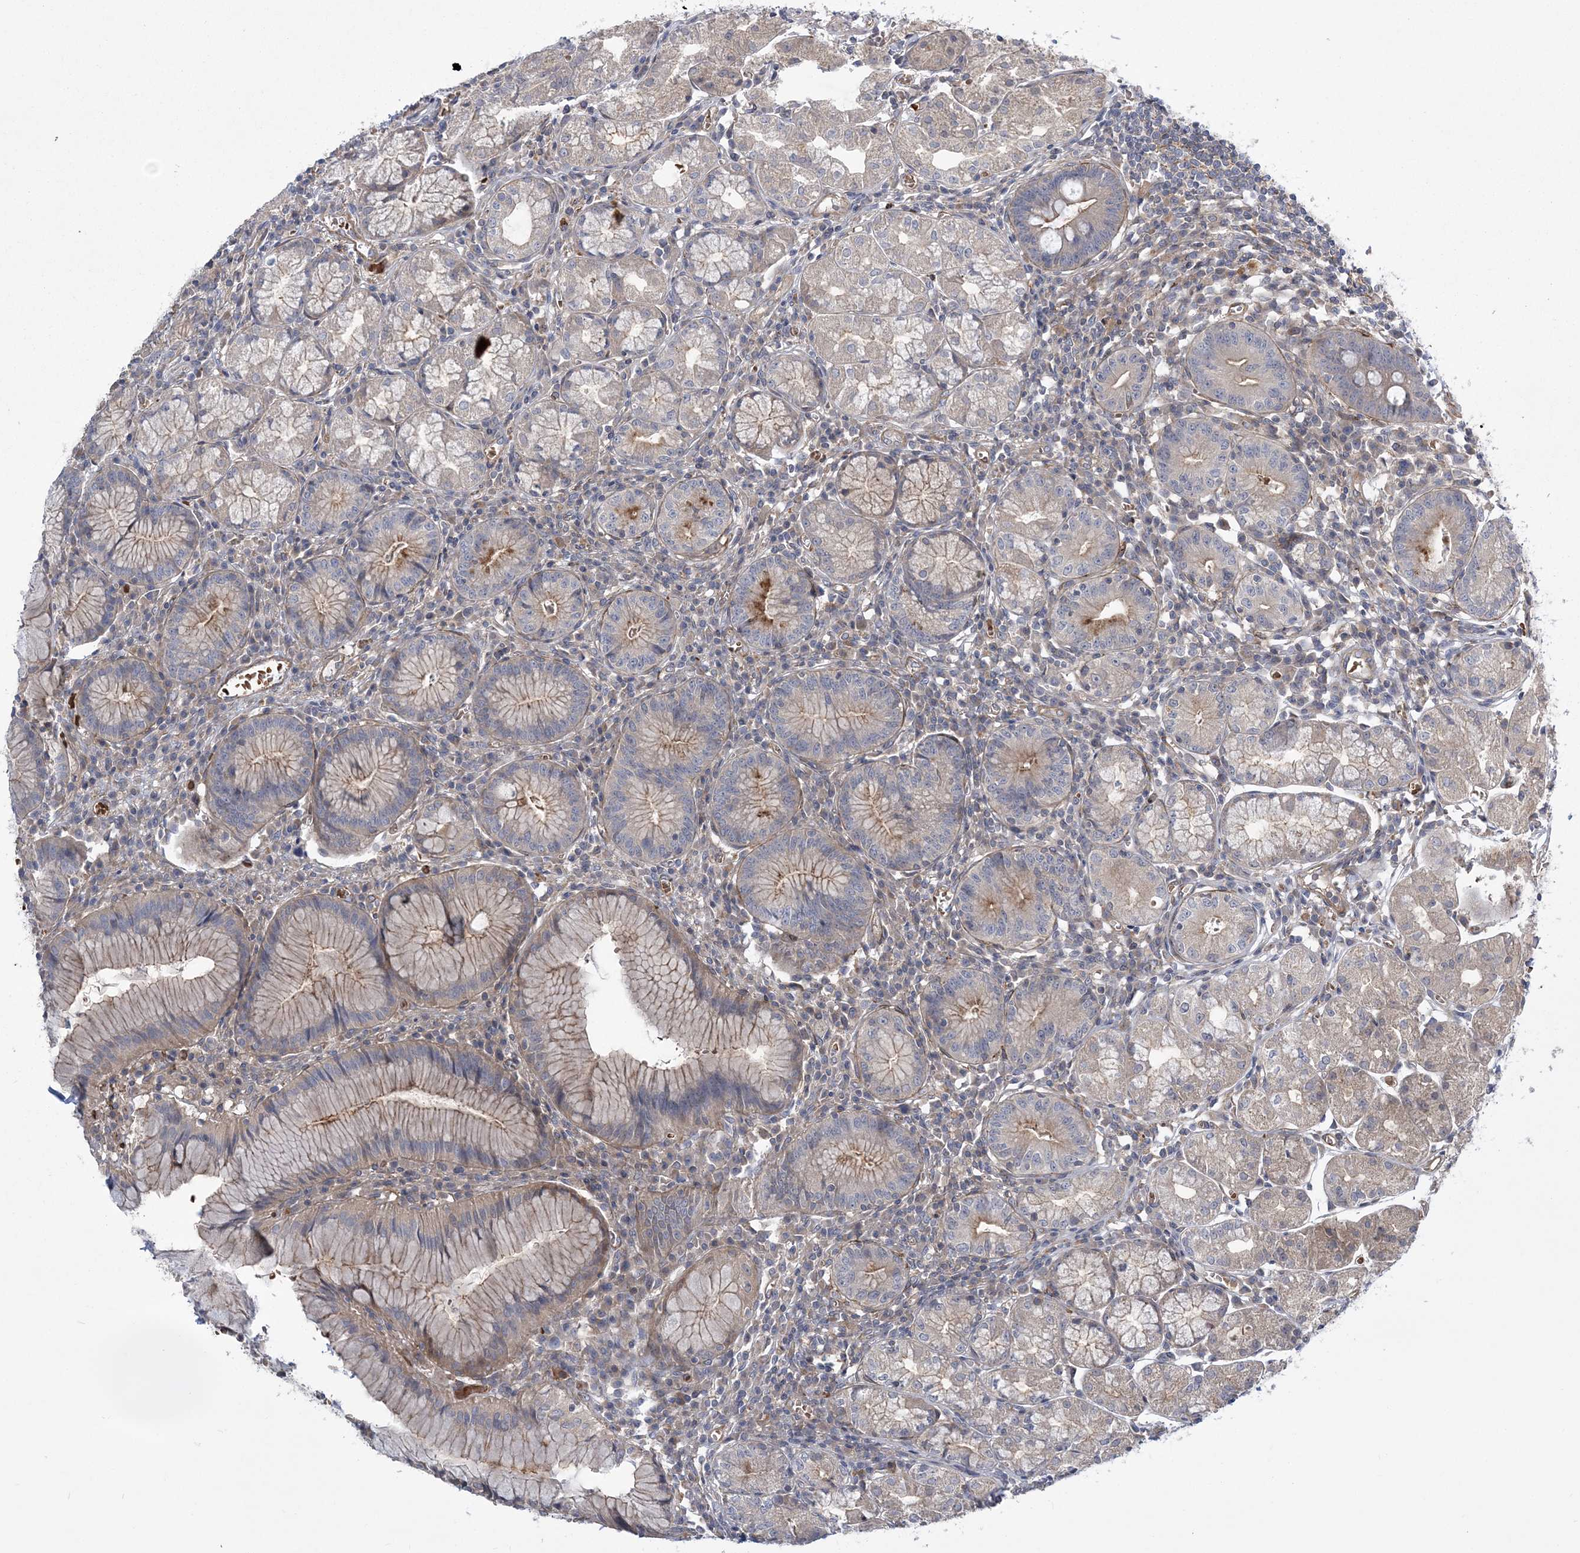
{"staining": {"intensity": "moderate", "quantity": "25%-75%", "location": "cytoplasmic/membranous"}, "tissue": "stomach", "cell_type": "Glandular cells", "image_type": "normal", "snomed": [{"axis": "morphology", "description": "Normal tissue, NOS"}, {"axis": "topography", "description": "Stomach"}], "caption": "Immunohistochemical staining of normal human stomach displays medium levels of moderate cytoplasmic/membranous expression in about 25%-75% of glandular cells.", "gene": "CALN1", "patient": {"sex": "male", "age": 55}}